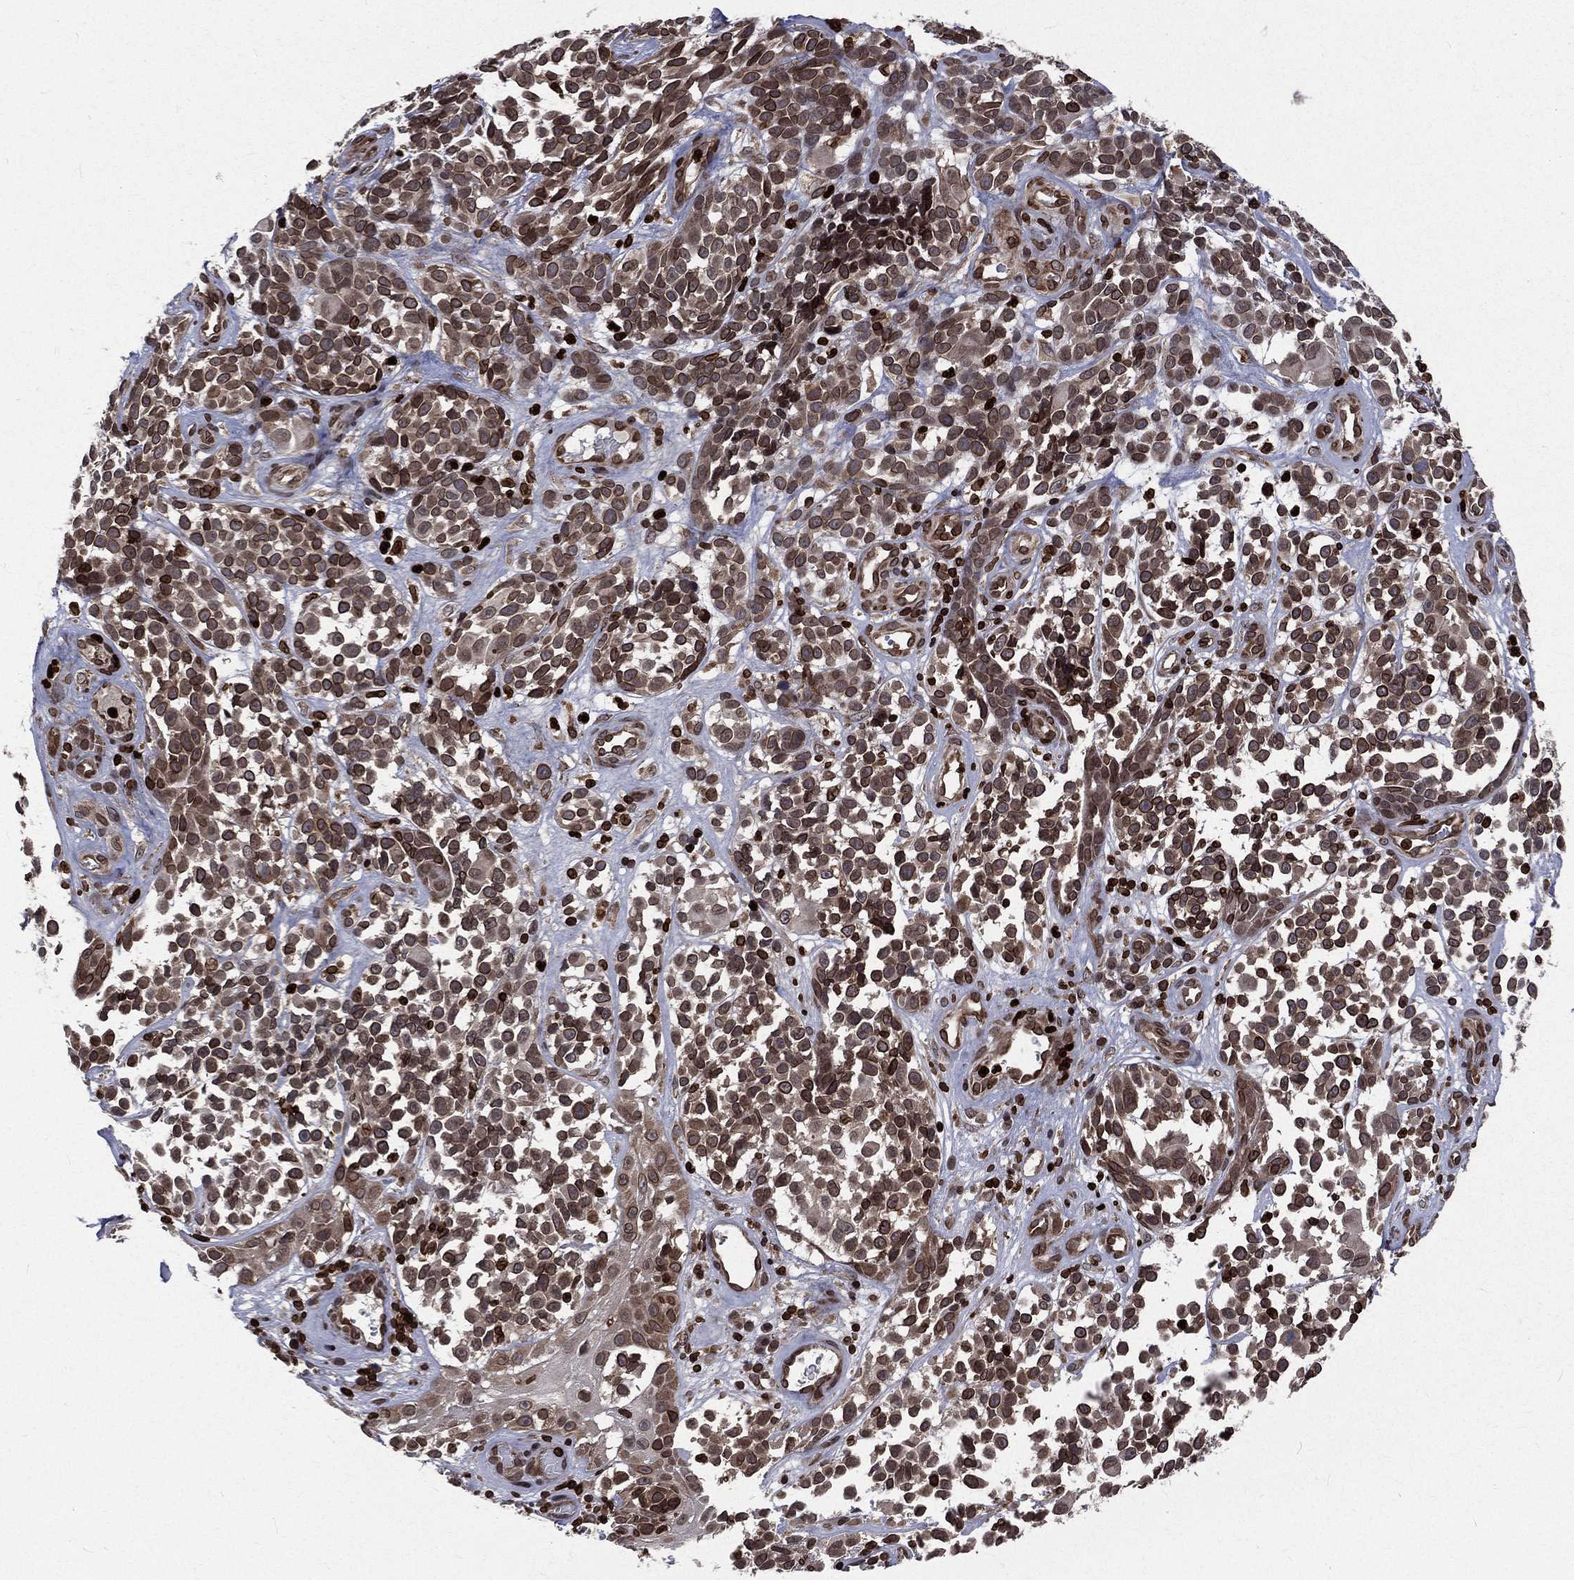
{"staining": {"intensity": "moderate", "quantity": ">75%", "location": "cytoplasmic/membranous,nuclear"}, "tissue": "melanoma", "cell_type": "Tumor cells", "image_type": "cancer", "snomed": [{"axis": "morphology", "description": "Malignant melanoma, NOS"}, {"axis": "topography", "description": "Skin"}], "caption": "Tumor cells reveal moderate cytoplasmic/membranous and nuclear expression in approximately >75% of cells in malignant melanoma.", "gene": "LBR", "patient": {"sex": "female", "age": 88}}